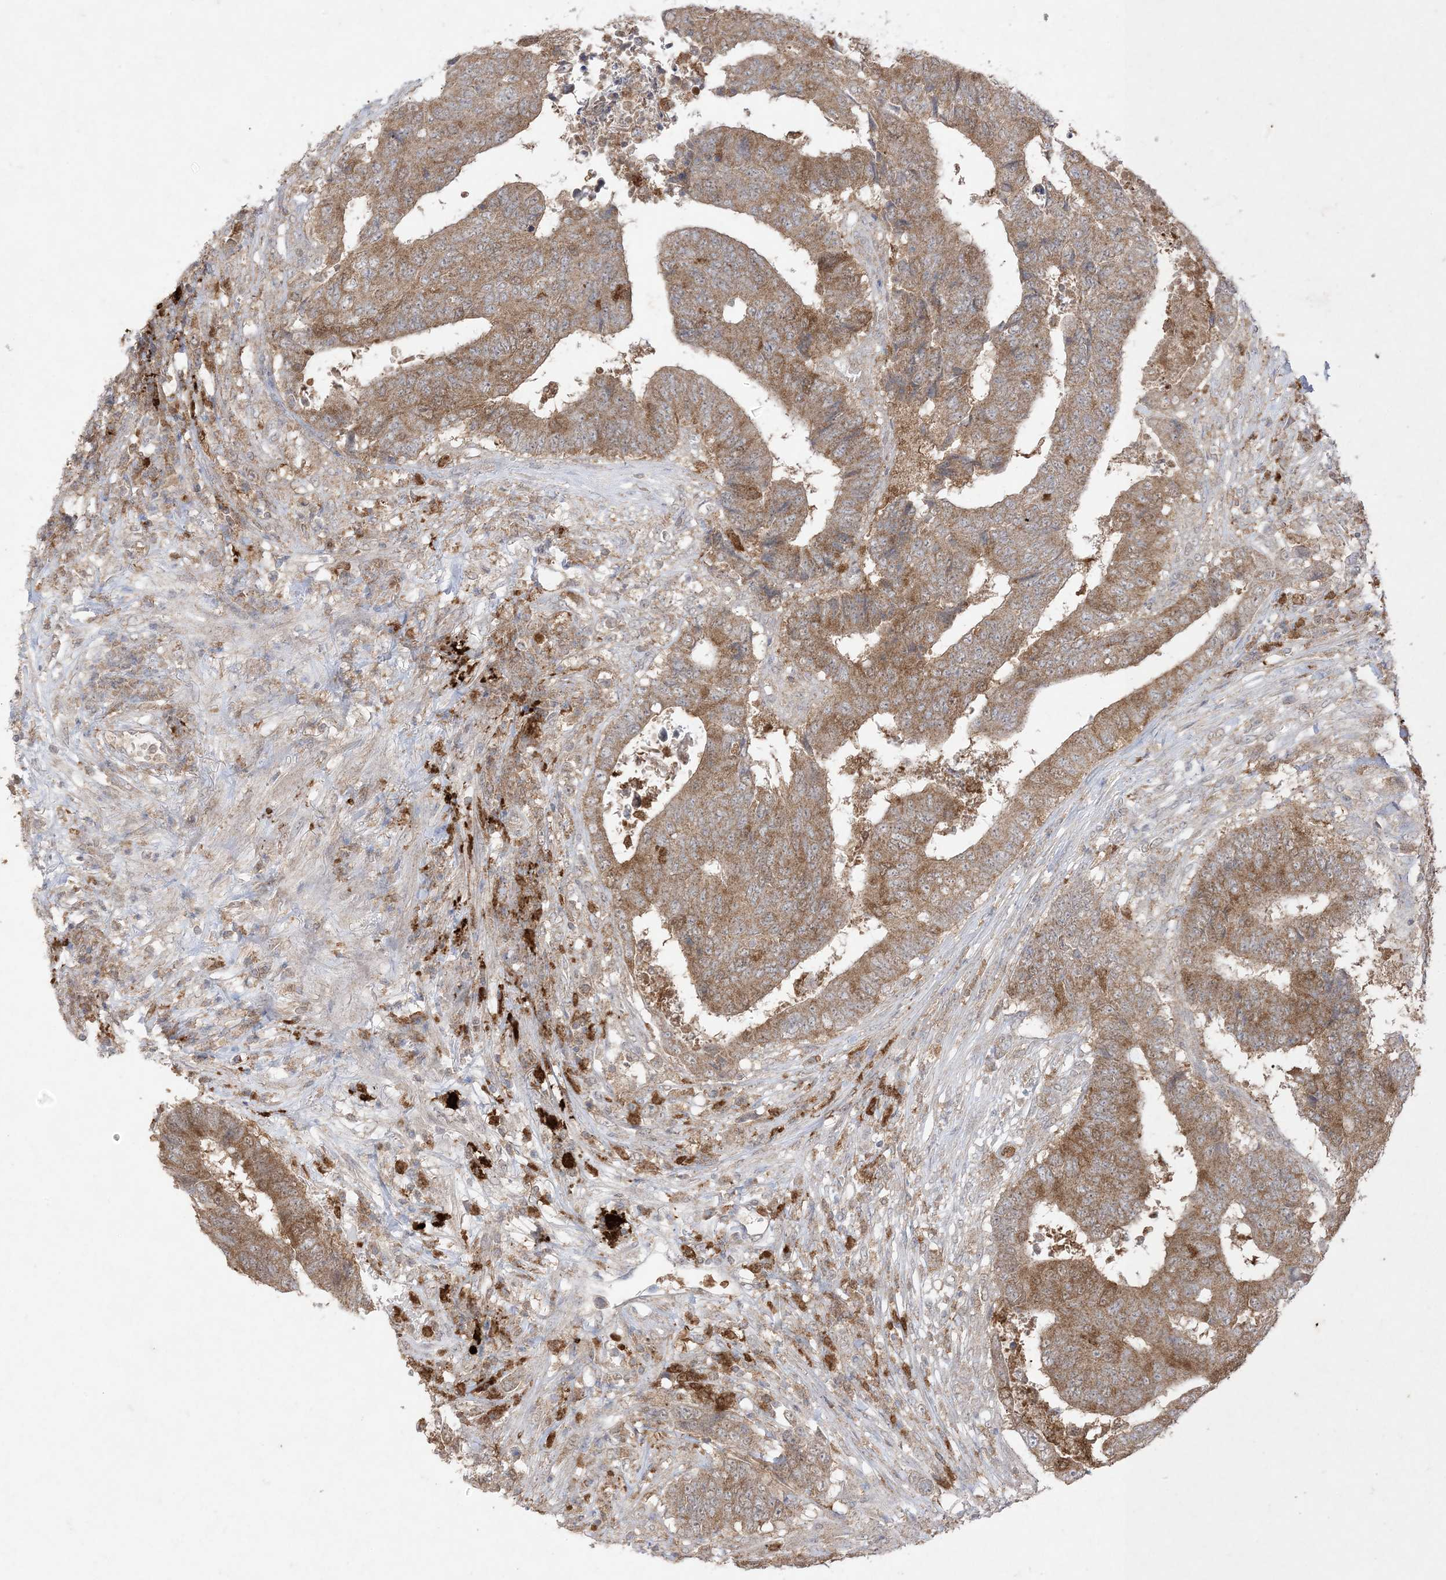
{"staining": {"intensity": "moderate", "quantity": ">75%", "location": "cytoplasmic/membranous"}, "tissue": "colorectal cancer", "cell_type": "Tumor cells", "image_type": "cancer", "snomed": [{"axis": "morphology", "description": "Adenocarcinoma, NOS"}, {"axis": "topography", "description": "Rectum"}], "caption": "Protein expression by IHC reveals moderate cytoplasmic/membranous staining in about >75% of tumor cells in colorectal cancer (adenocarcinoma).", "gene": "UBE2C", "patient": {"sex": "male", "age": 84}}